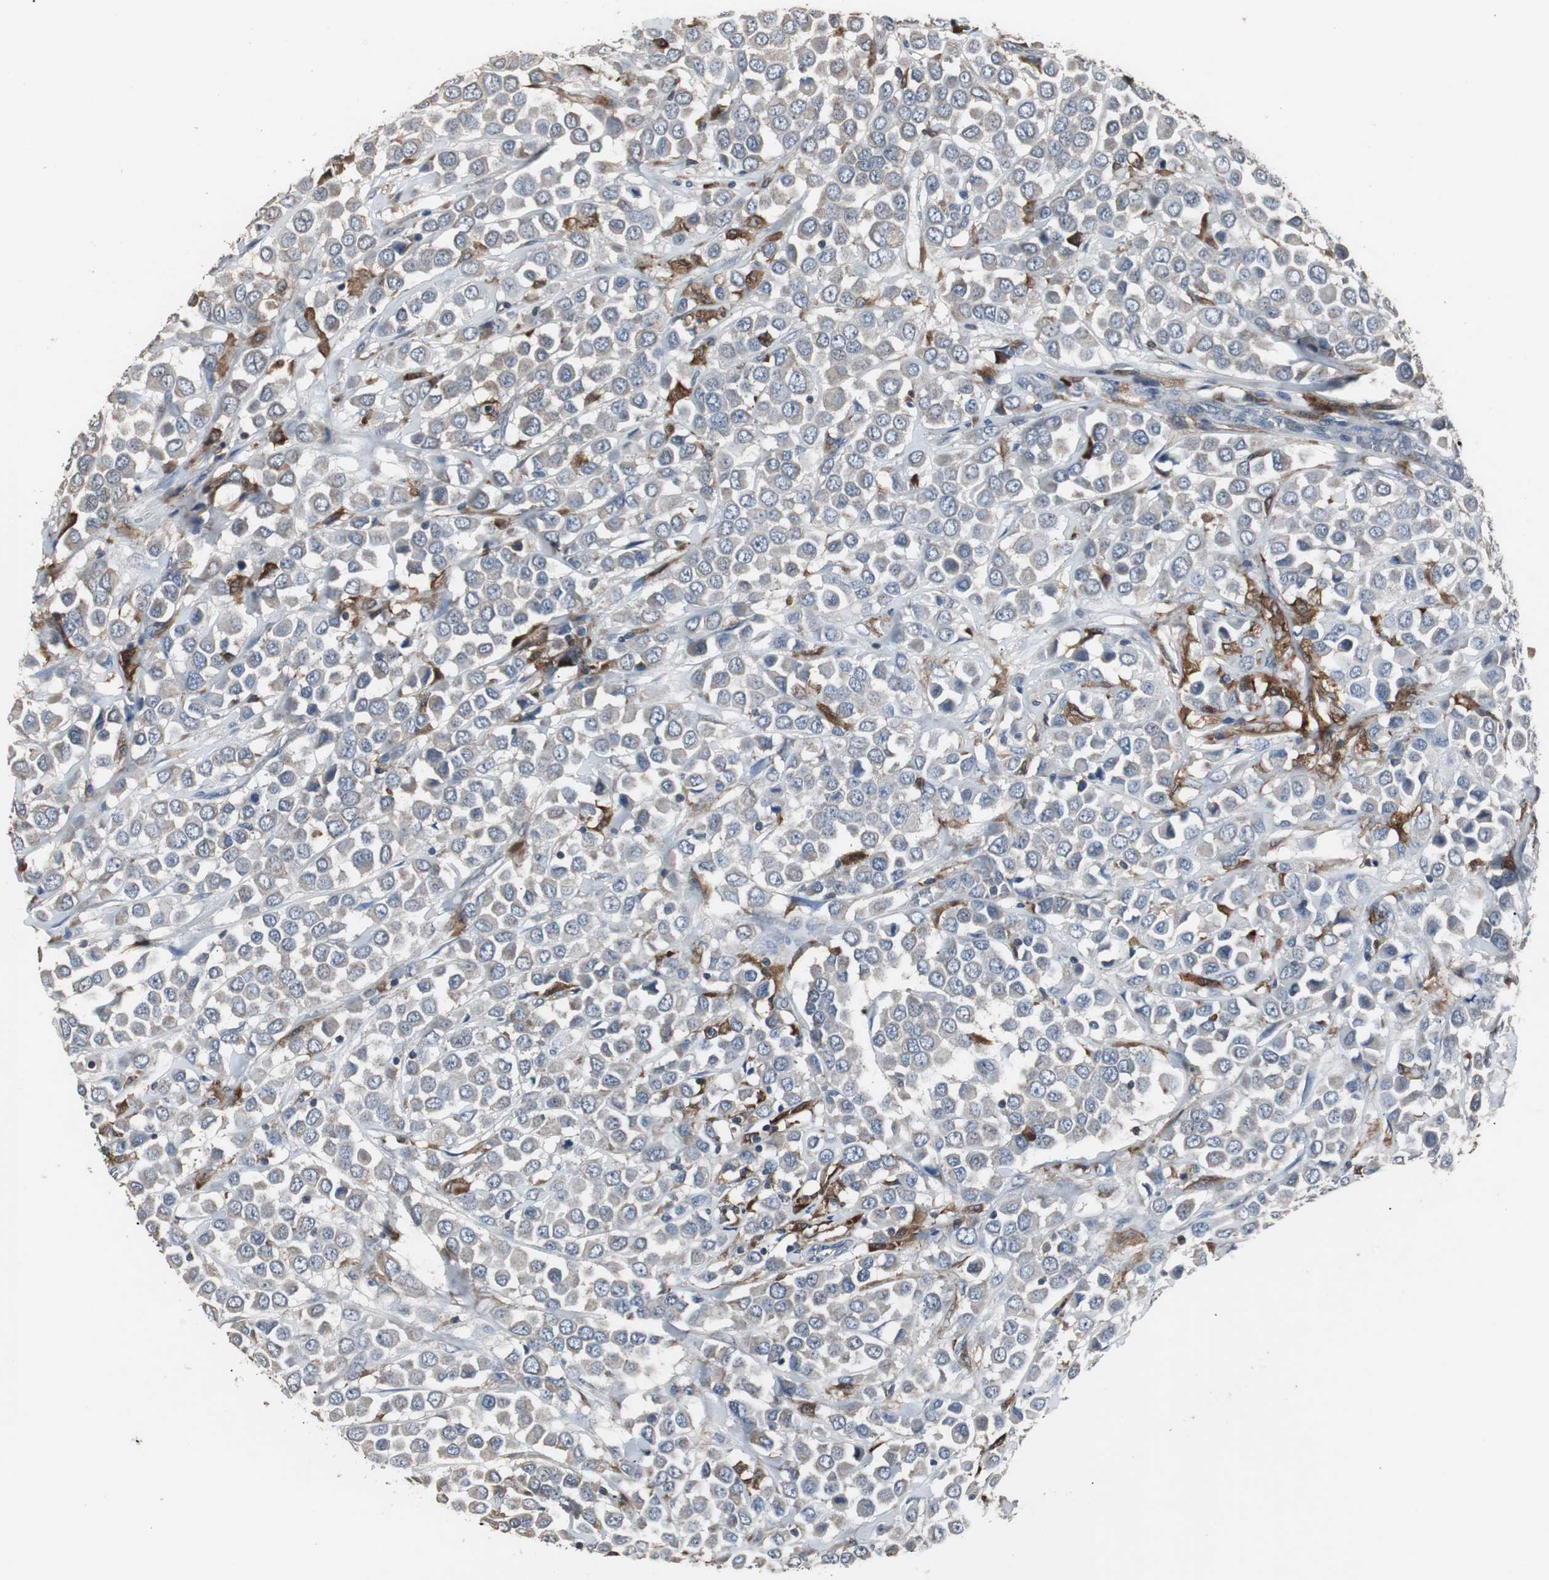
{"staining": {"intensity": "weak", "quantity": "<25%", "location": "cytoplasmic/membranous"}, "tissue": "breast cancer", "cell_type": "Tumor cells", "image_type": "cancer", "snomed": [{"axis": "morphology", "description": "Duct carcinoma"}, {"axis": "topography", "description": "Breast"}], "caption": "A high-resolution photomicrograph shows immunohistochemistry staining of breast invasive ductal carcinoma, which demonstrates no significant positivity in tumor cells. (Immunohistochemistry, brightfield microscopy, high magnification).", "gene": "NCF2", "patient": {"sex": "female", "age": 61}}